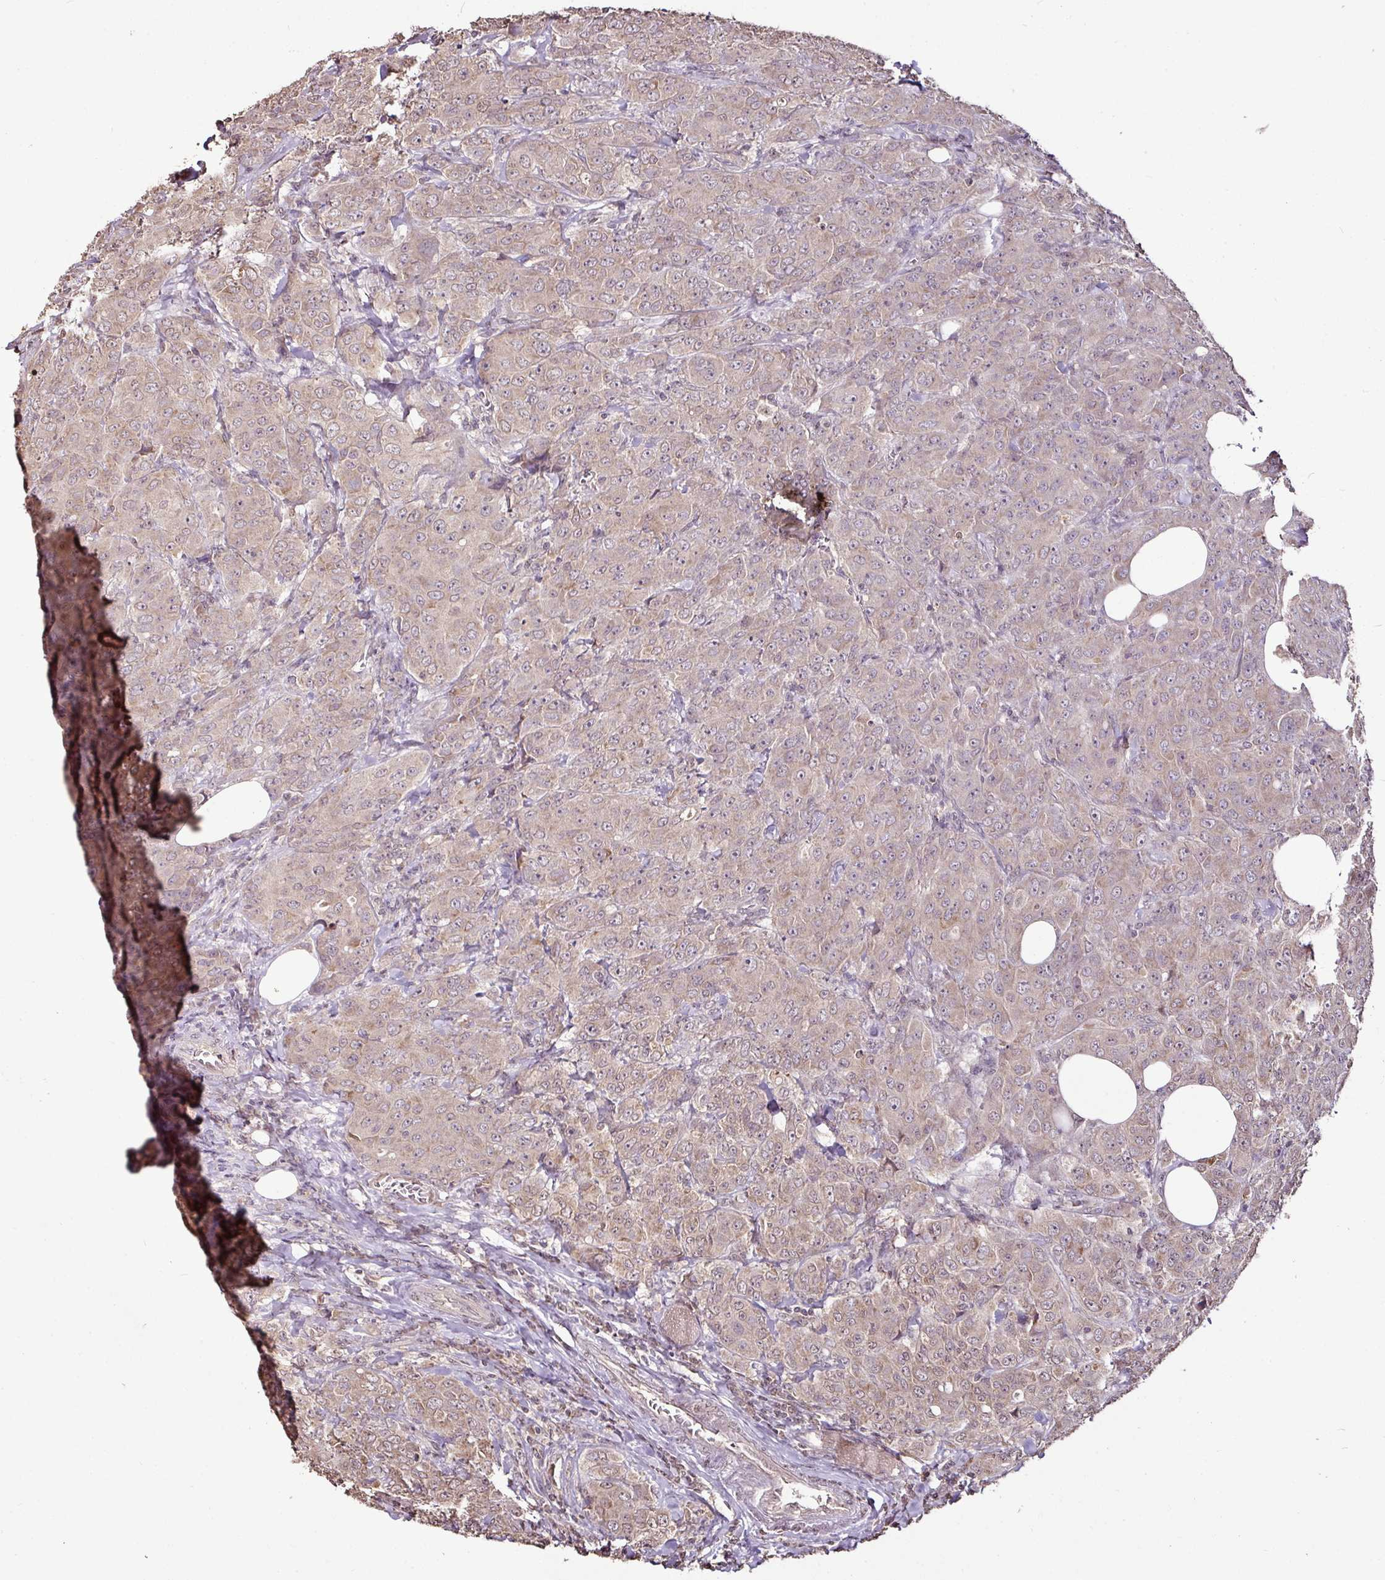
{"staining": {"intensity": "weak", "quantity": "25%-75%", "location": "cytoplasmic/membranous"}, "tissue": "breast cancer", "cell_type": "Tumor cells", "image_type": "cancer", "snomed": [{"axis": "morphology", "description": "Duct carcinoma"}, {"axis": "topography", "description": "Breast"}], "caption": "This is a photomicrograph of immunohistochemistry (IHC) staining of breast intraductal carcinoma, which shows weak expression in the cytoplasmic/membranous of tumor cells.", "gene": "RPL38", "patient": {"sex": "female", "age": 43}}